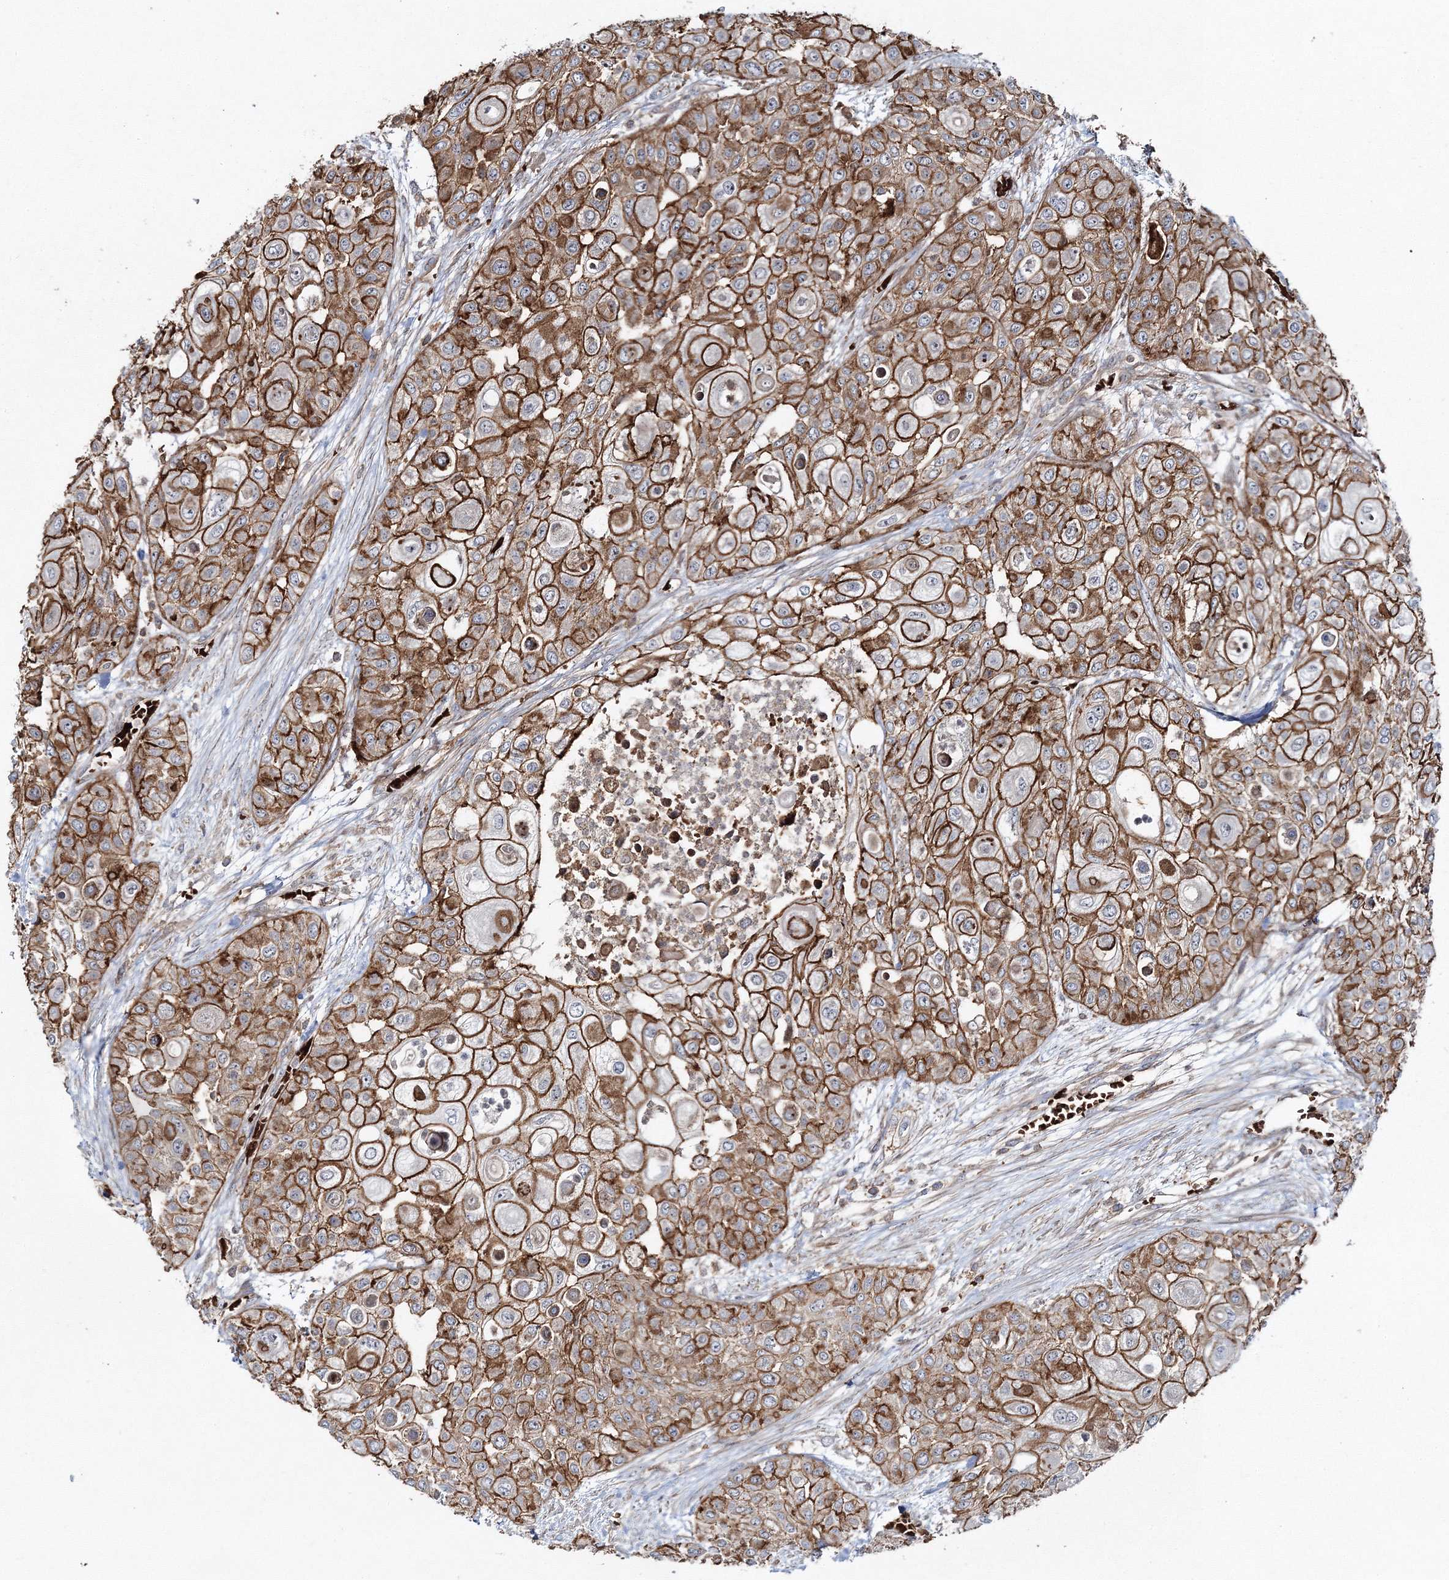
{"staining": {"intensity": "moderate", "quantity": ">75%", "location": "cytoplasmic/membranous"}, "tissue": "urothelial cancer", "cell_type": "Tumor cells", "image_type": "cancer", "snomed": [{"axis": "morphology", "description": "Urothelial carcinoma, High grade"}, {"axis": "topography", "description": "Urinary bladder"}], "caption": "The immunohistochemical stain highlights moderate cytoplasmic/membranous positivity in tumor cells of urothelial cancer tissue.", "gene": "PCBD2", "patient": {"sex": "female", "age": 79}}